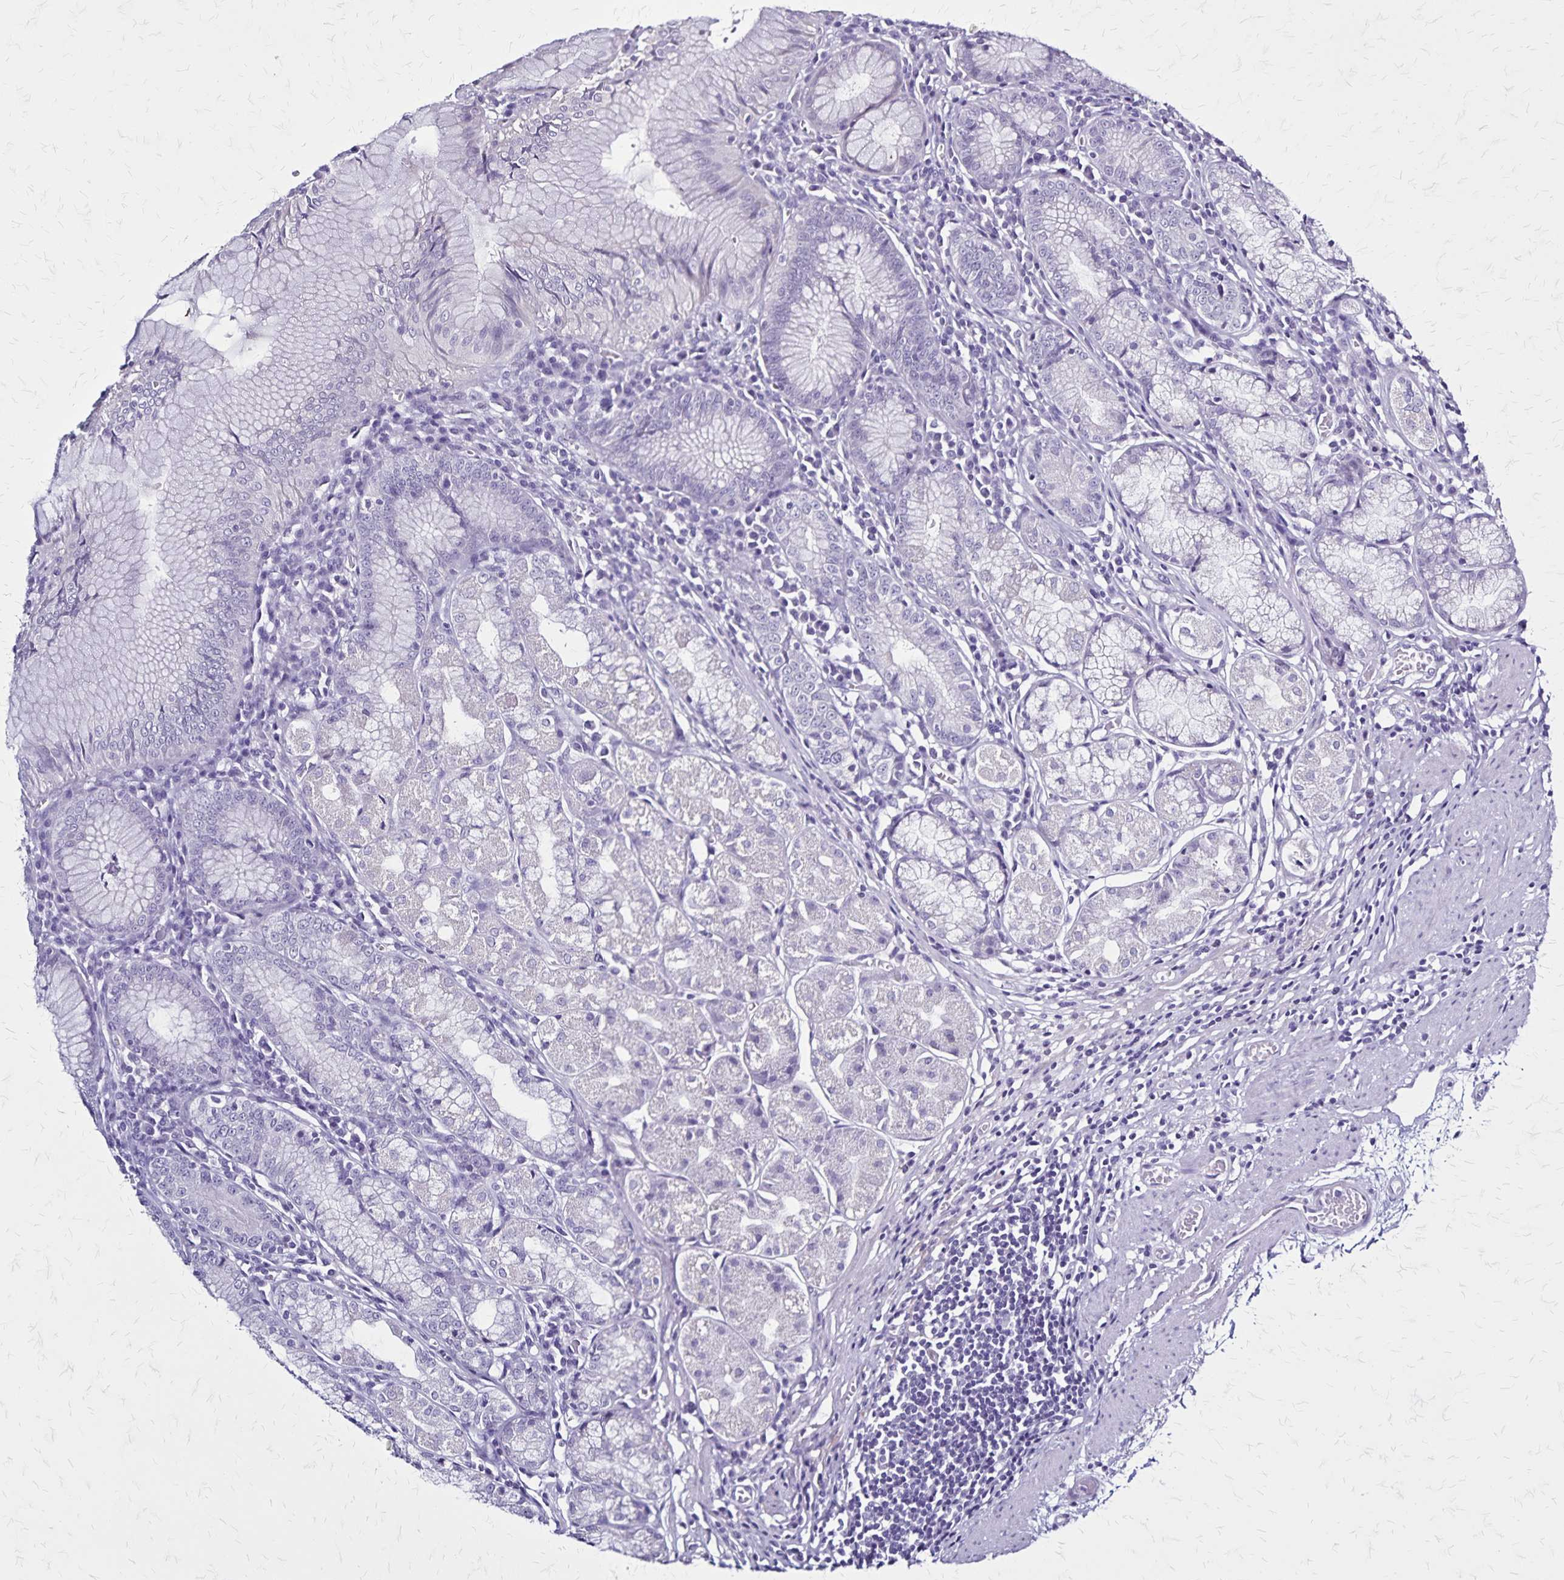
{"staining": {"intensity": "negative", "quantity": "none", "location": "none"}, "tissue": "stomach", "cell_type": "Glandular cells", "image_type": "normal", "snomed": [{"axis": "morphology", "description": "Normal tissue, NOS"}, {"axis": "topography", "description": "Stomach"}], "caption": "High power microscopy histopathology image of an immunohistochemistry (IHC) image of unremarkable stomach, revealing no significant staining in glandular cells.", "gene": "PLXNA4", "patient": {"sex": "male", "age": 55}}